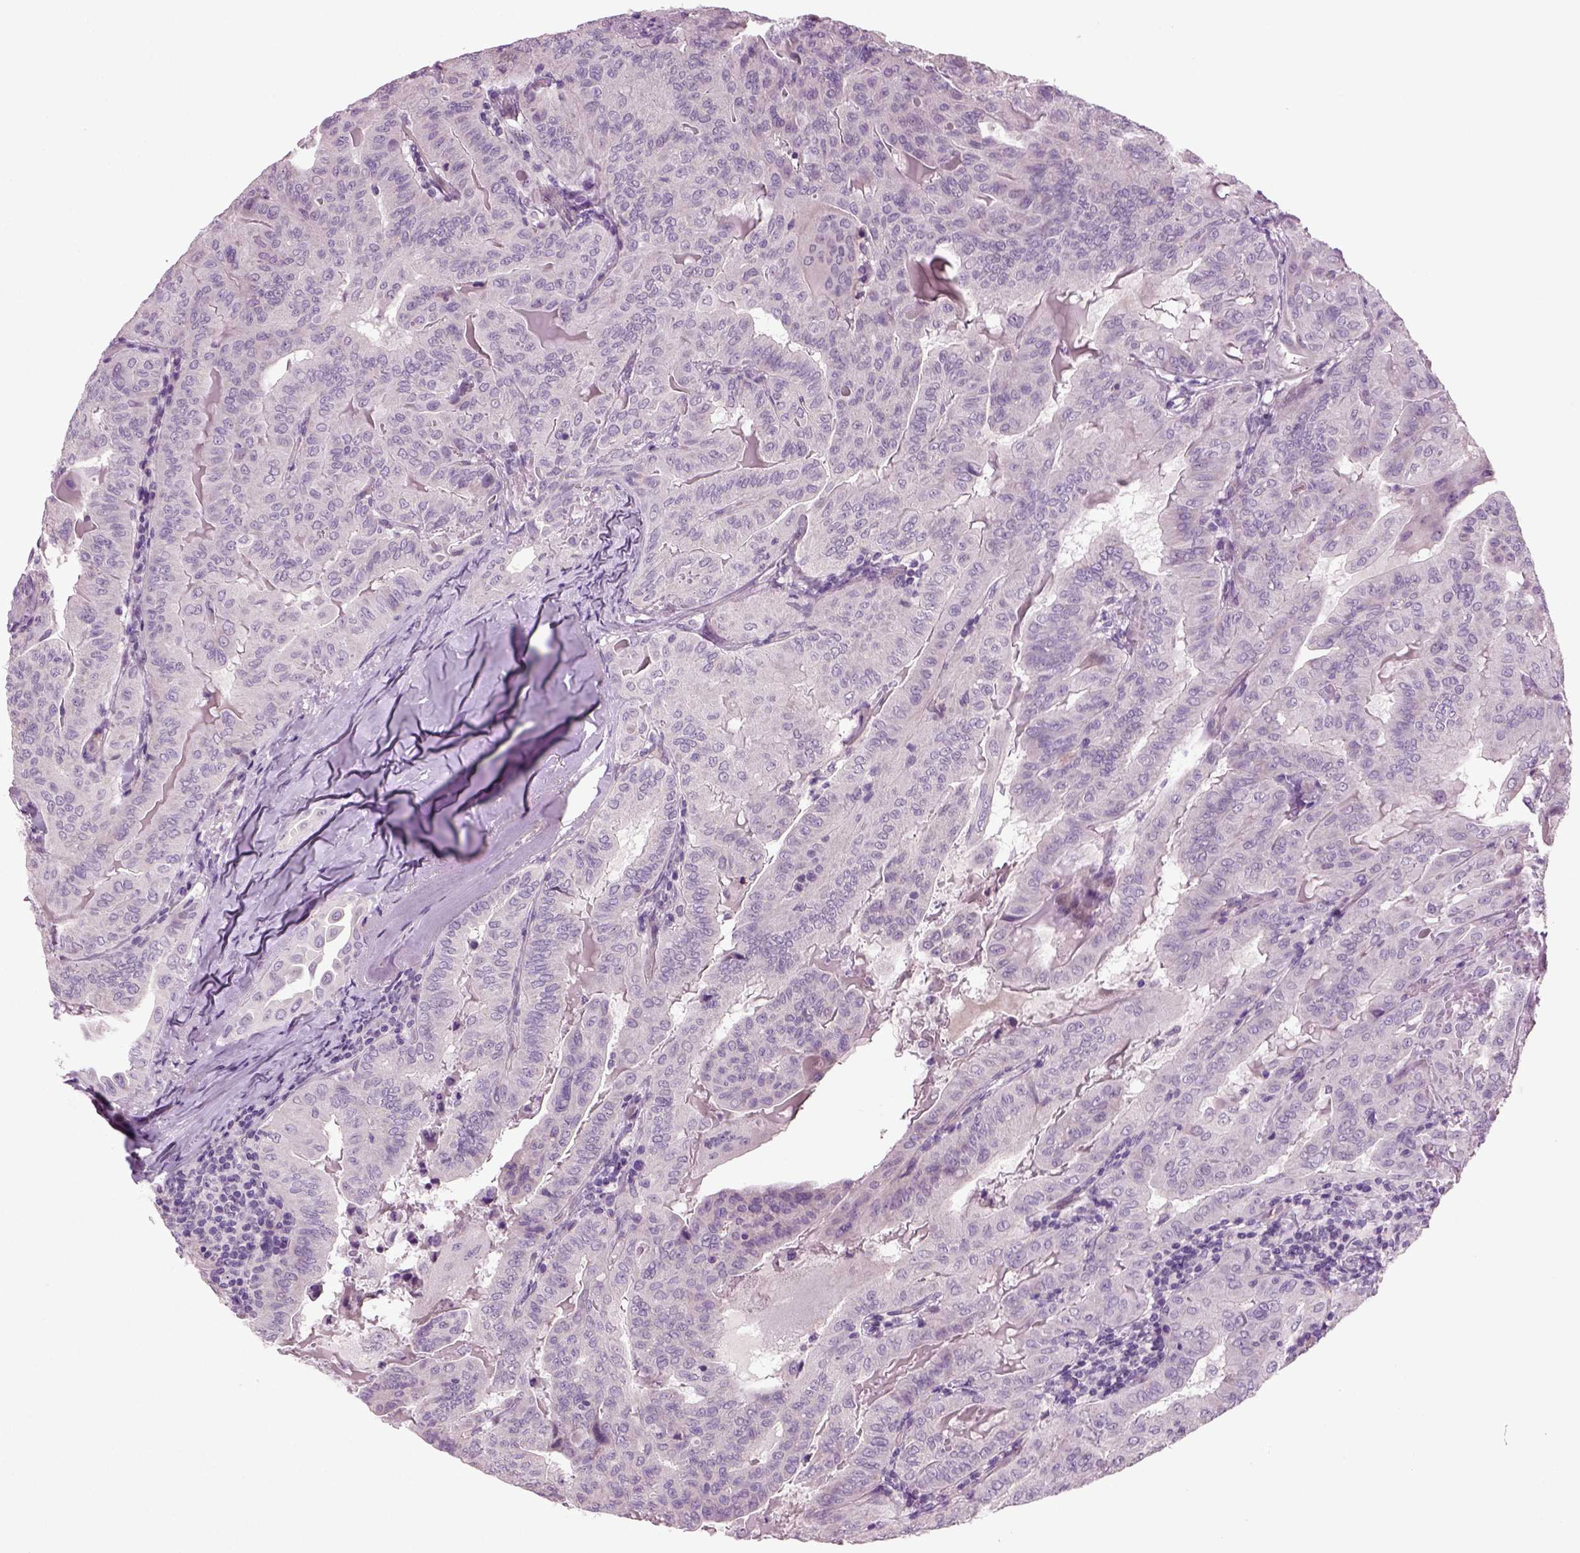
{"staining": {"intensity": "negative", "quantity": "none", "location": "none"}, "tissue": "thyroid cancer", "cell_type": "Tumor cells", "image_type": "cancer", "snomed": [{"axis": "morphology", "description": "Papillary adenocarcinoma, NOS"}, {"axis": "topography", "description": "Thyroid gland"}], "caption": "DAB (3,3'-diaminobenzidine) immunohistochemical staining of thyroid papillary adenocarcinoma exhibits no significant positivity in tumor cells.", "gene": "COL9A2", "patient": {"sex": "female", "age": 68}}